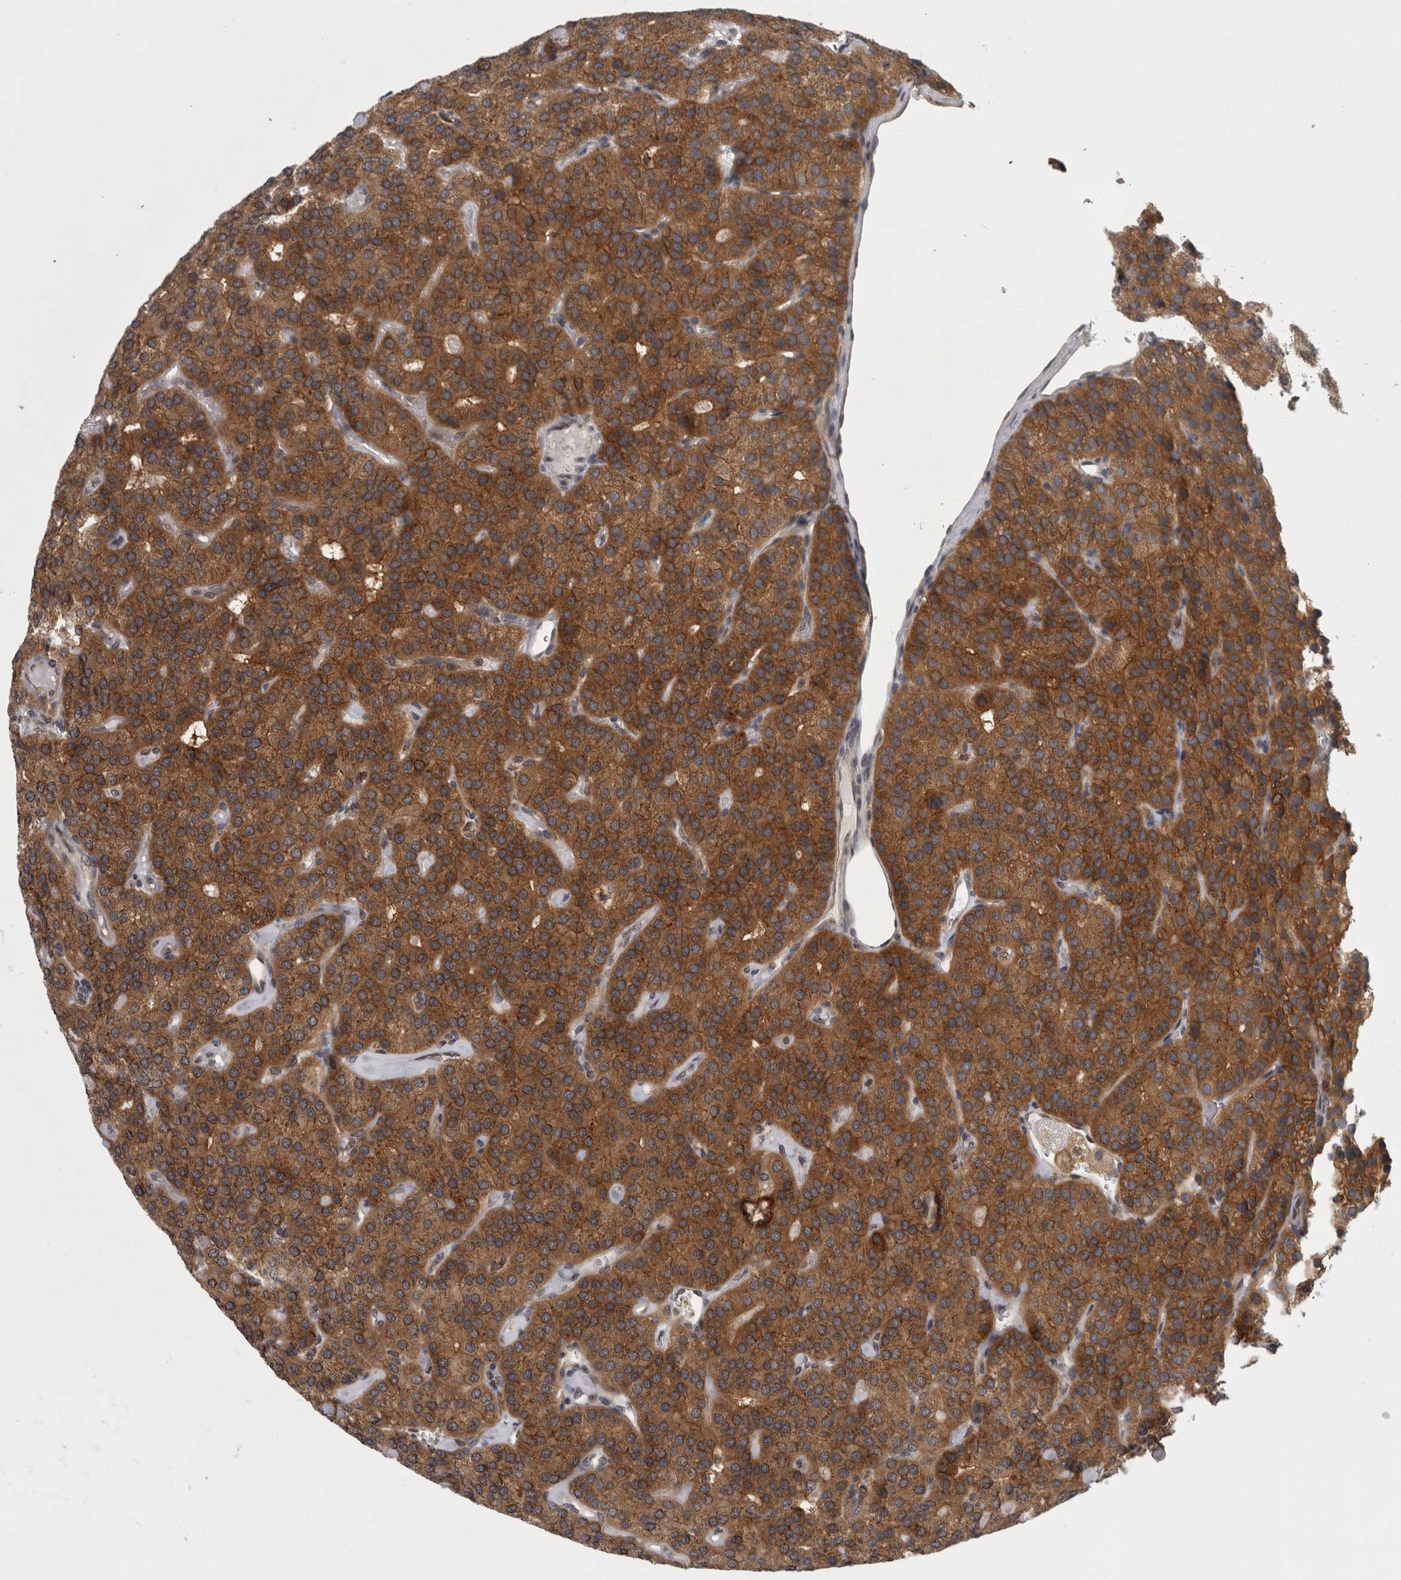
{"staining": {"intensity": "moderate", "quantity": ">75%", "location": "cytoplasmic/membranous"}, "tissue": "parathyroid gland", "cell_type": "Glandular cells", "image_type": "normal", "snomed": [{"axis": "morphology", "description": "Normal tissue, NOS"}, {"axis": "morphology", "description": "Adenoma, NOS"}, {"axis": "topography", "description": "Parathyroid gland"}], "caption": "Immunohistochemistry of benign parathyroid gland demonstrates medium levels of moderate cytoplasmic/membranous expression in about >75% of glandular cells. The protein is stained brown, and the nuclei are stained in blue (DAB IHC with brightfield microscopy, high magnification).", "gene": "CACYBP", "patient": {"sex": "female", "age": 86}}